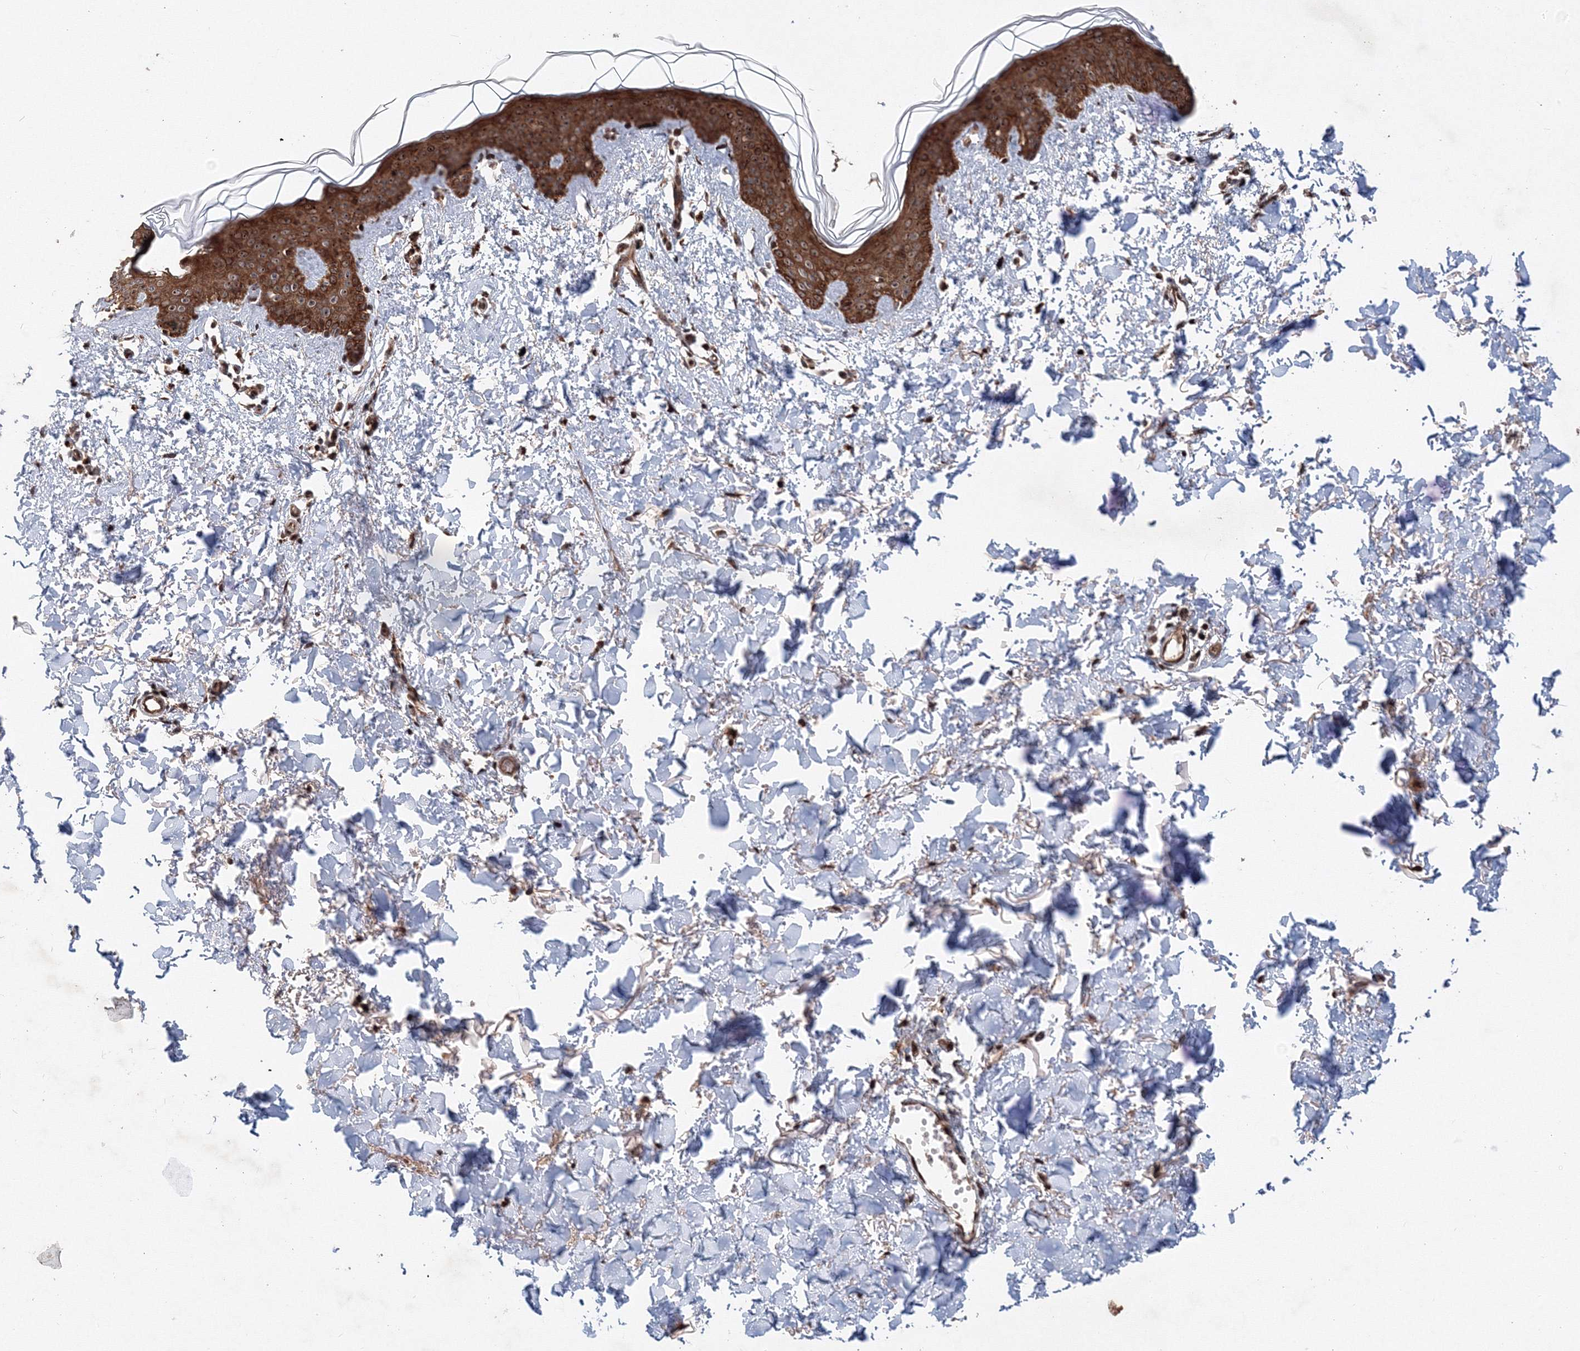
{"staining": {"intensity": "weak", "quantity": ">75%", "location": "cytoplasmic/membranous"}, "tissue": "skin", "cell_type": "Fibroblasts", "image_type": "normal", "snomed": [{"axis": "morphology", "description": "Normal tissue, NOS"}, {"axis": "topography", "description": "Skin"}], "caption": "This micrograph shows immunohistochemistry staining of benign human skin, with low weak cytoplasmic/membranous staining in approximately >75% of fibroblasts.", "gene": "ANKAR", "patient": {"sex": "female", "age": 46}}